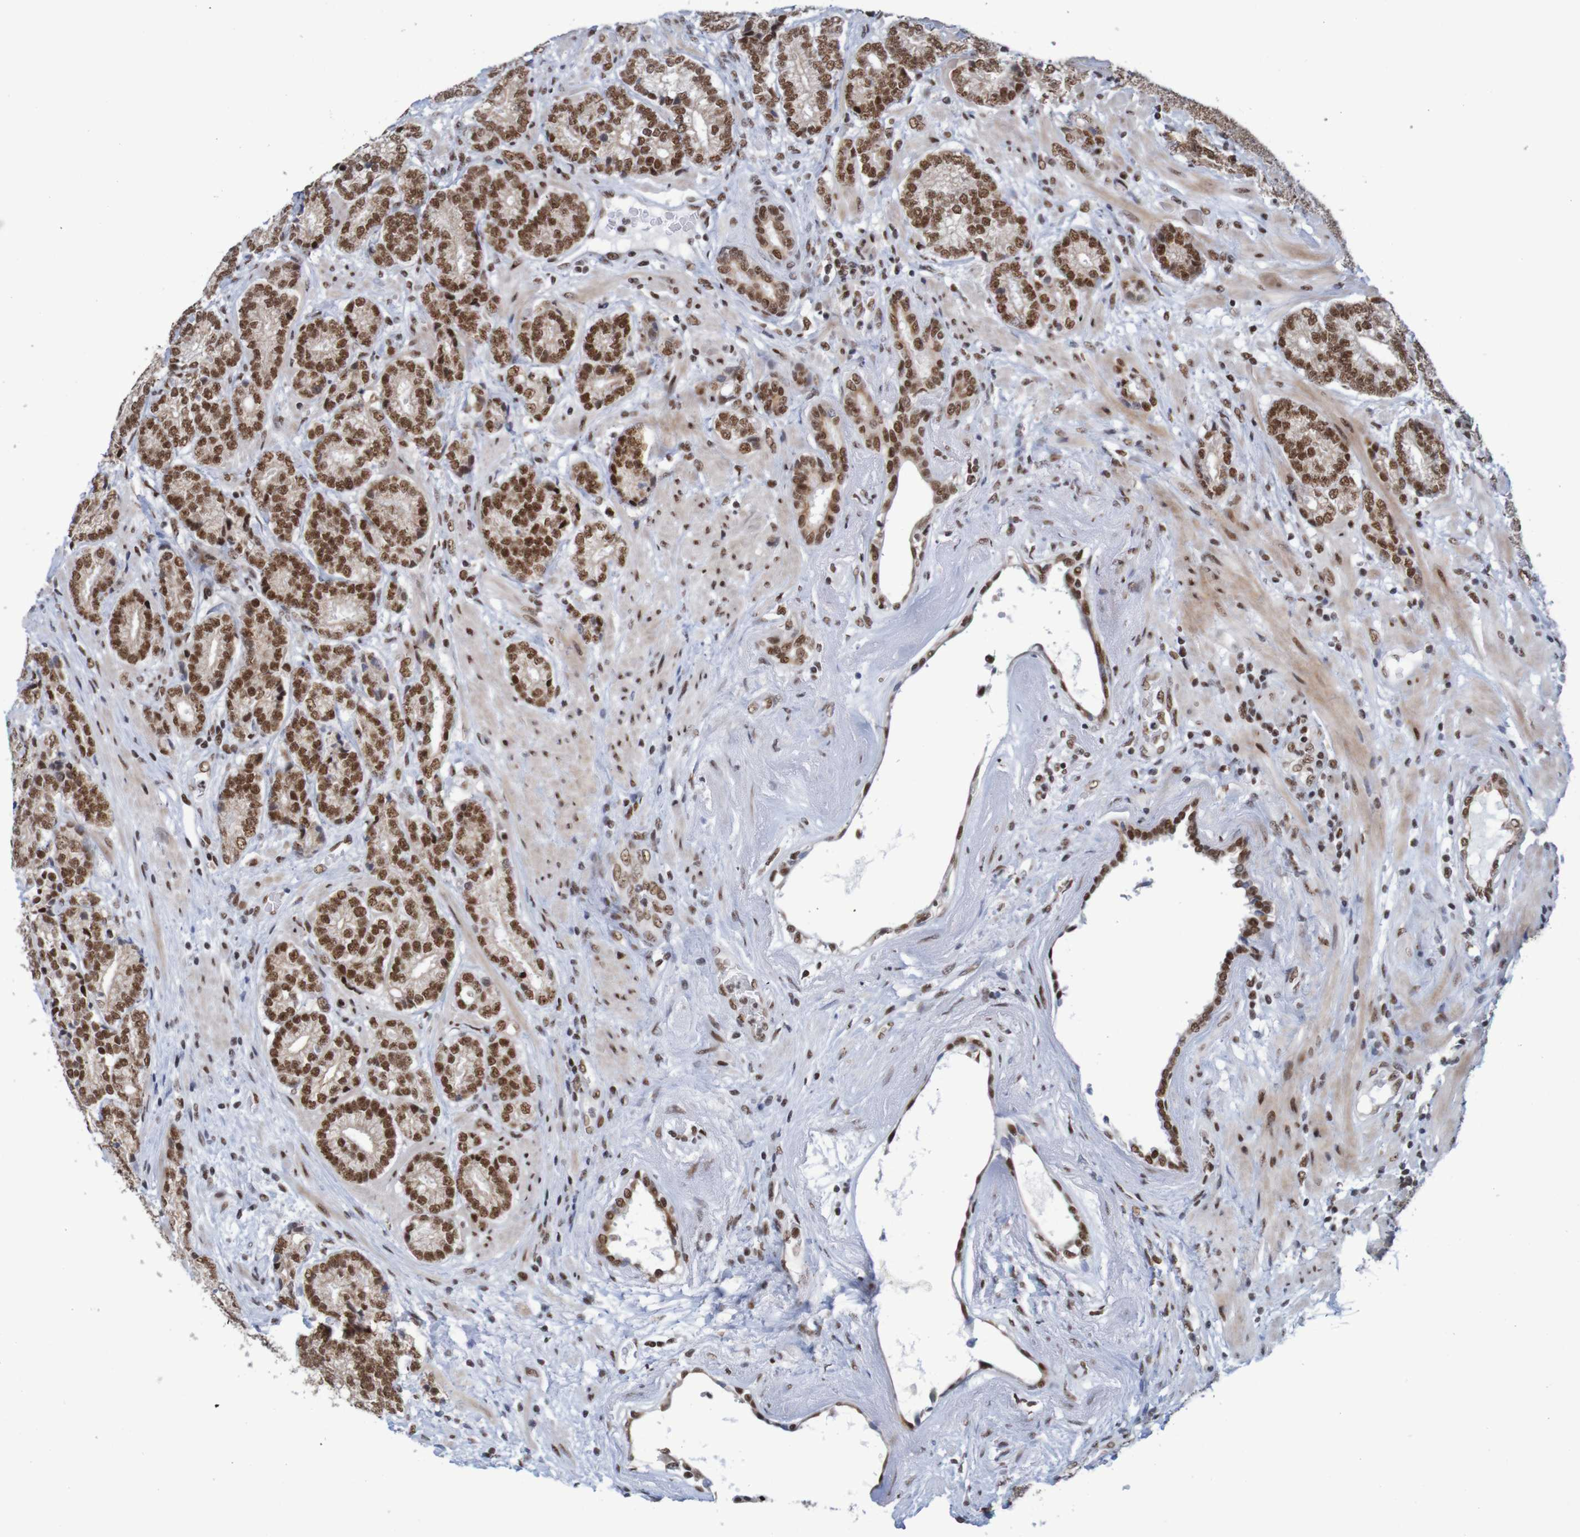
{"staining": {"intensity": "strong", "quantity": ">75%", "location": "nuclear"}, "tissue": "prostate cancer", "cell_type": "Tumor cells", "image_type": "cancer", "snomed": [{"axis": "morphology", "description": "Adenocarcinoma, High grade"}, {"axis": "topography", "description": "Prostate"}], "caption": "Protein staining displays strong nuclear expression in approximately >75% of tumor cells in prostate adenocarcinoma (high-grade). (brown staining indicates protein expression, while blue staining denotes nuclei).", "gene": "THRAP3", "patient": {"sex": "male", "age": 61}}